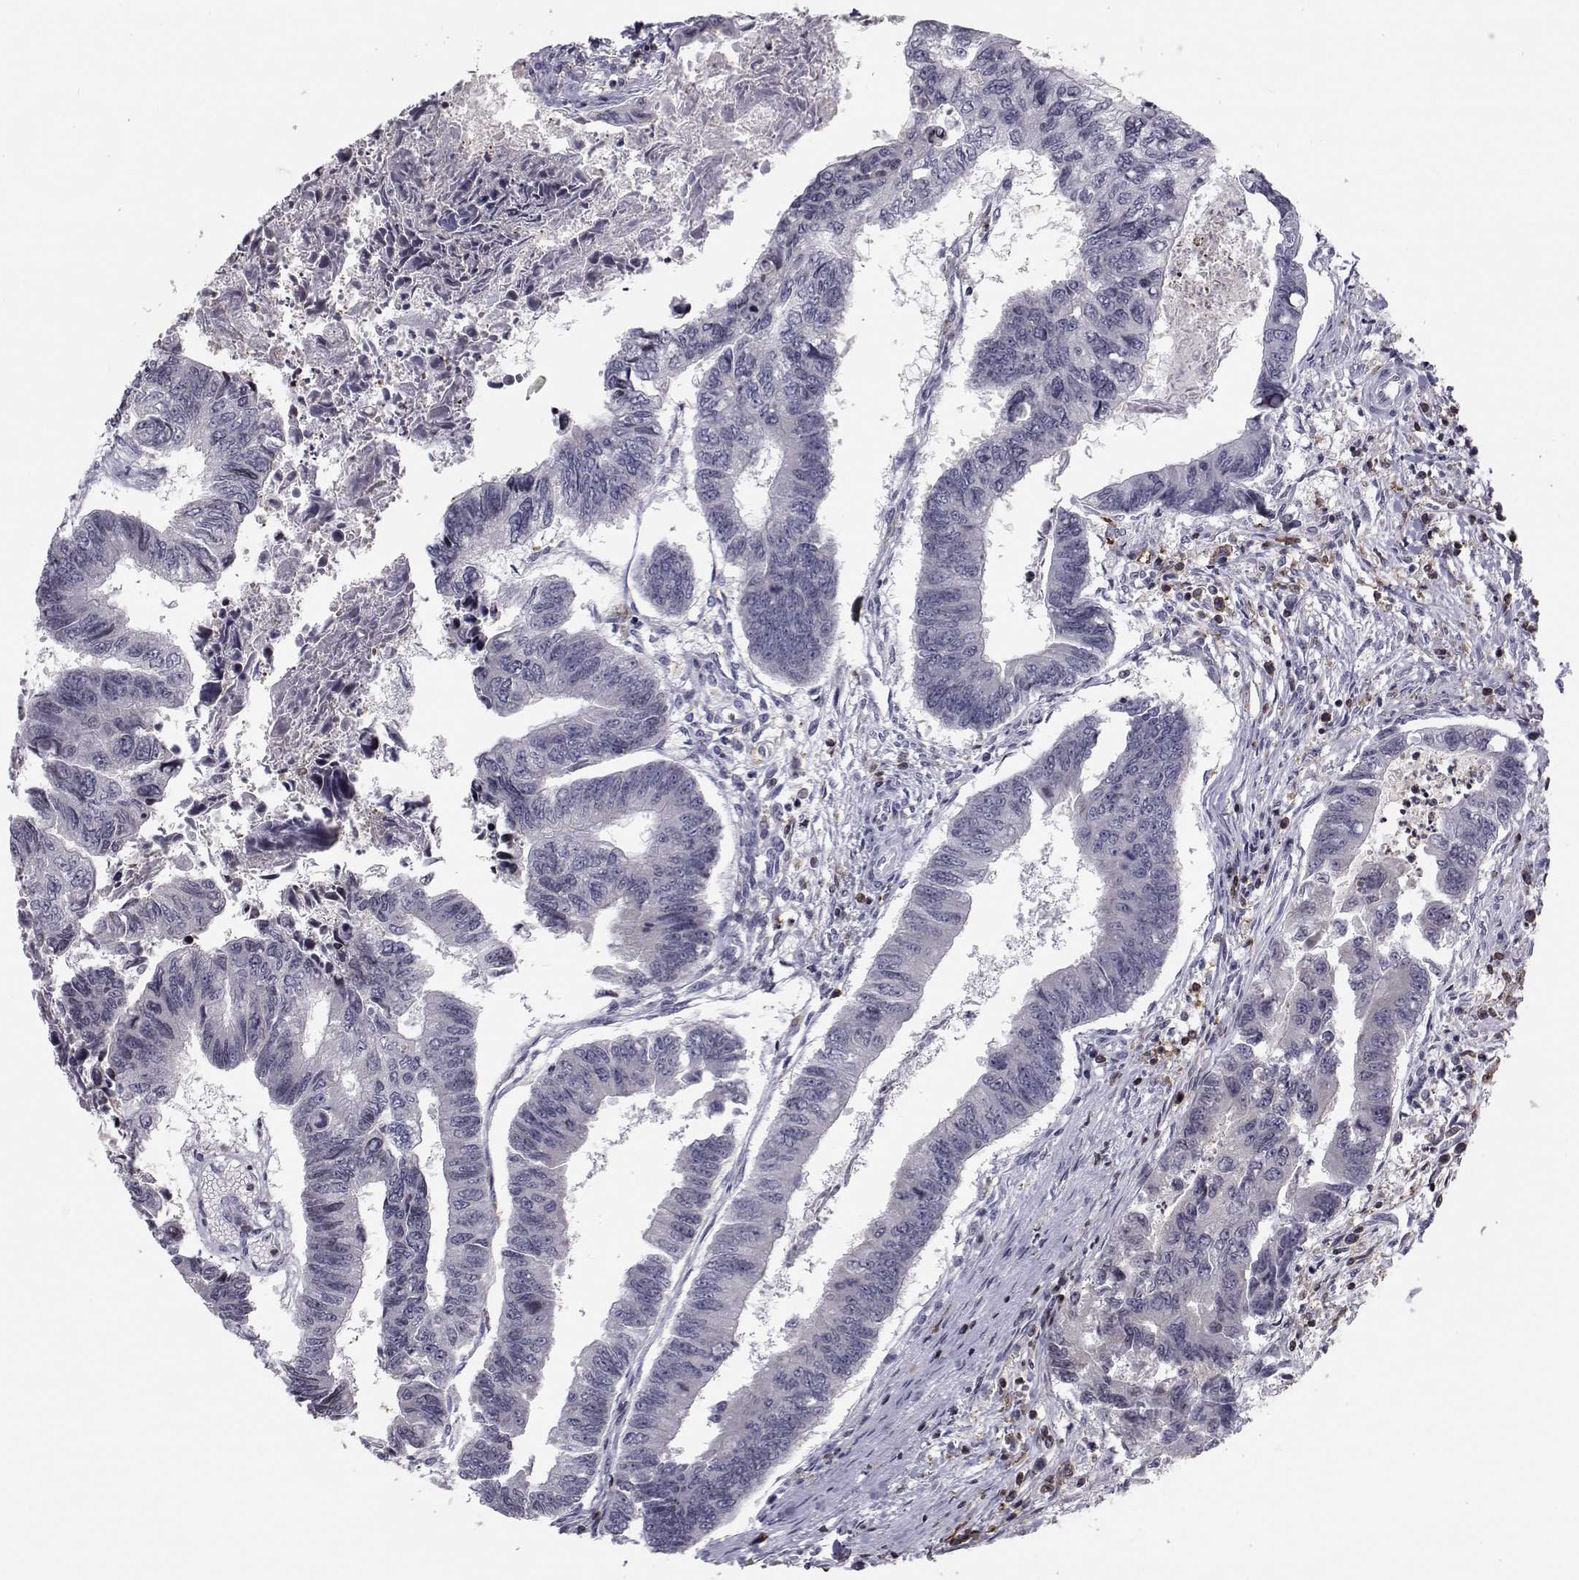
{"staining": {"intensity": "negative", "quantity": "none", "location": "none"}, "tissue": "colorectal cancer", "cell_type": "Tumor cells", "image_type": "cancer", "snomed": [{"axis": "morphology", "description": "Adenocarcinoma, NOS"}, {"axis": "topography", "description": "Colon"}], "caption": "IHC image of human adenocarcinoma (colorectal) stained for a protein (brown), which displays no staining in tumor cells.", "gene": "PCP4L1", "patient": {"sex": "female", "age": 65}}